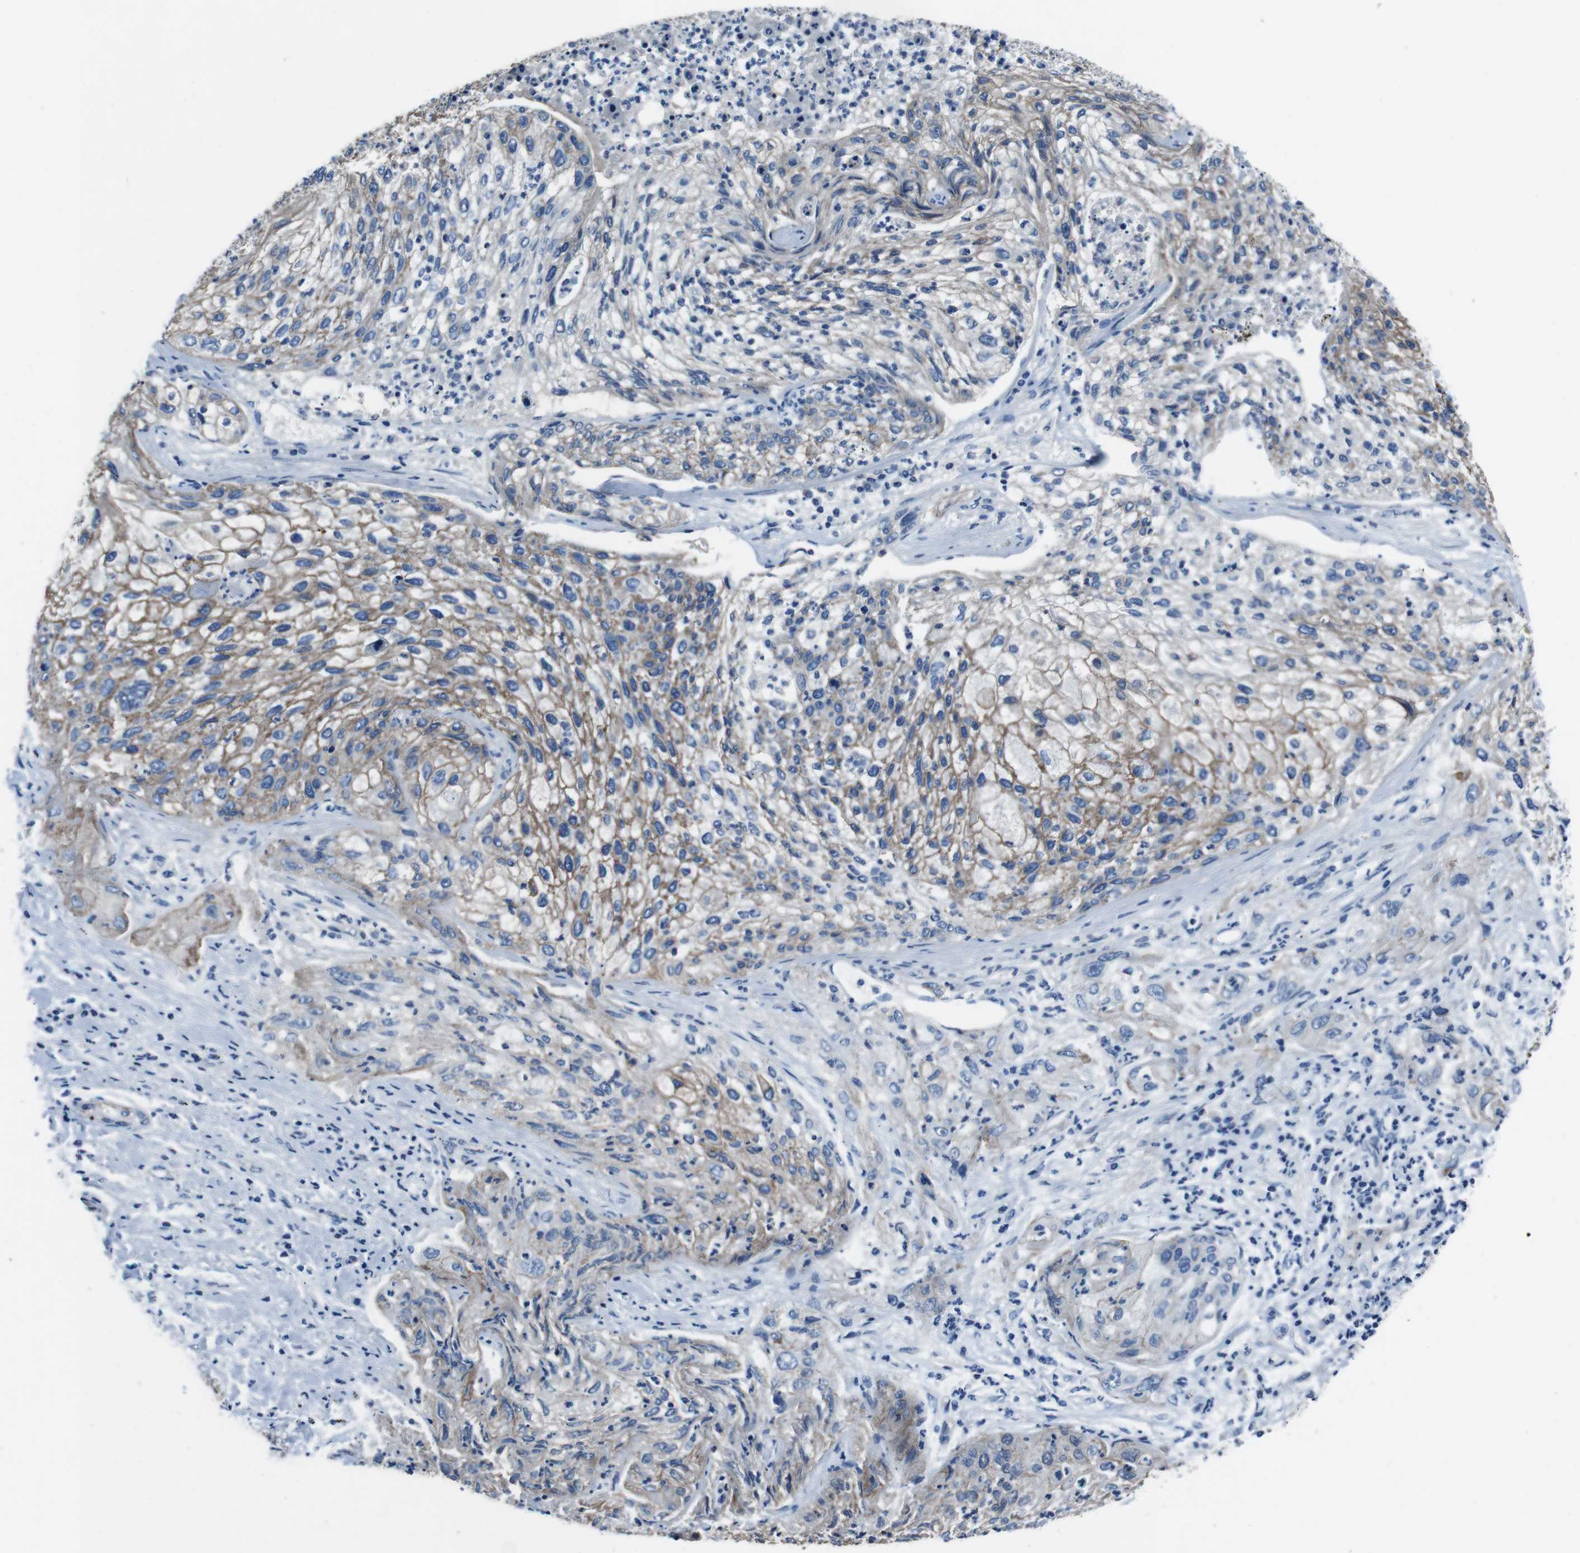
{"staining": {"intensity": "moderate", "quantity": "25%-75%", "location": "cytoplasmic/membranous"}, "tissue": "lung cancer", "cell_type": "Tumor cells", "image_type": "cancer", "snomed": [{"axis": "morphology", "description": "Inflammation, NOS"}, {"axis": "morphology", "description": "Squamous cell carcinoma, NOS"}, {"axis": "topography", "description": "Lymph node"}, {"axis": "topography", "description": "Soft tissue"}, {"axis": "topography", "description": "Lung"}], "caption": "DAB (3,3'-diaminobenzidine) immunohistochemical staining of squamous cell carcinoma (lung) reveals moderate cytoplasmic/membranous protein positivity in about 25%-75% of tumor cells.", "gene": "TULP3", "patient": {"sex": "male", "age": 66}}